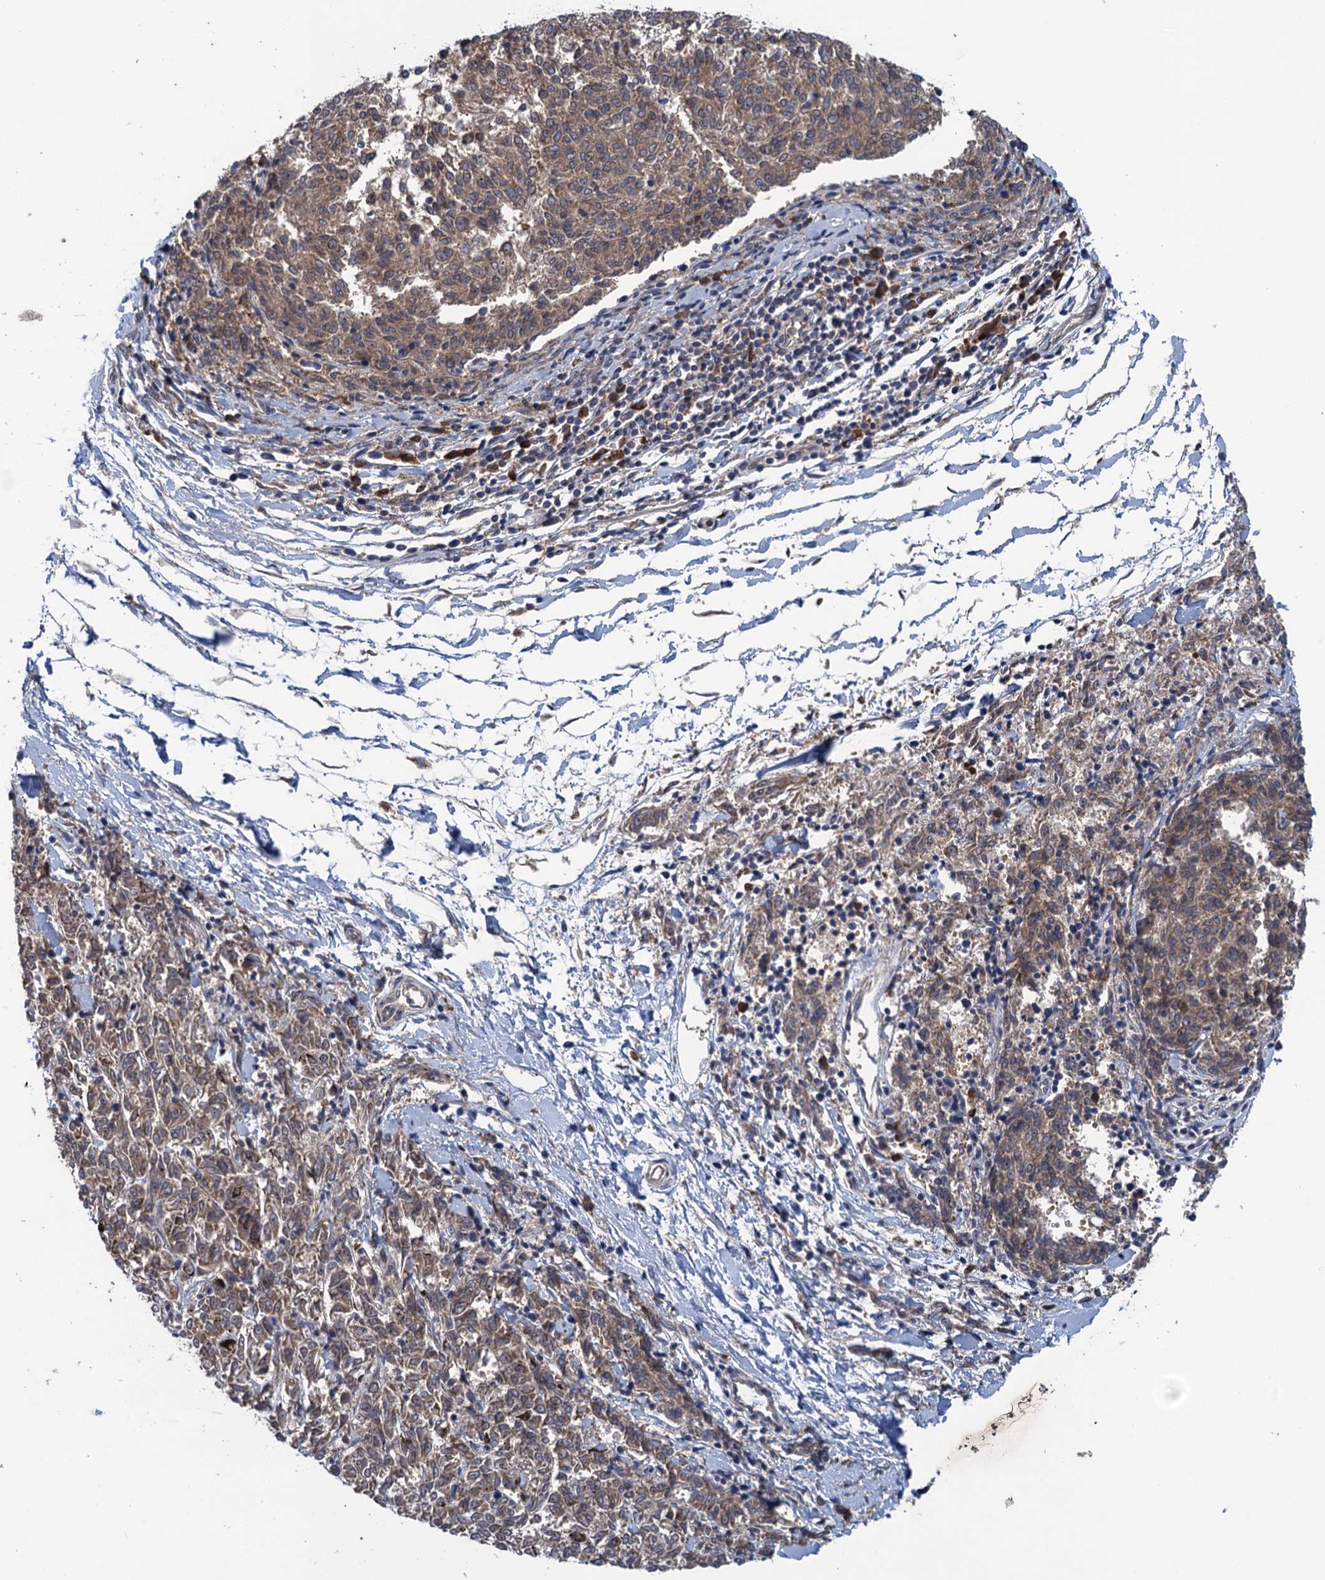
{"staining": {"intensity": "weak", "quantity": "25%-75%", "location": "cytoplasmic/membranous"}, "tissue": "melanoma", "cell_type": "Tumor cells", "image_type": "cancer", "snomed": [{"axis": "morphology", "description": "Malignant melanoma, NOS"}, {"axis": "topography", "description": "Skin"}], "caption": "Immunohistochemical staining of human melanoma demonstrates low levels of weak cytoplasmic/membranous expression in about 25%-75% of tumor cells.", "gene": "CNTN5", "patient": {"sex": "female", "age": 72}}